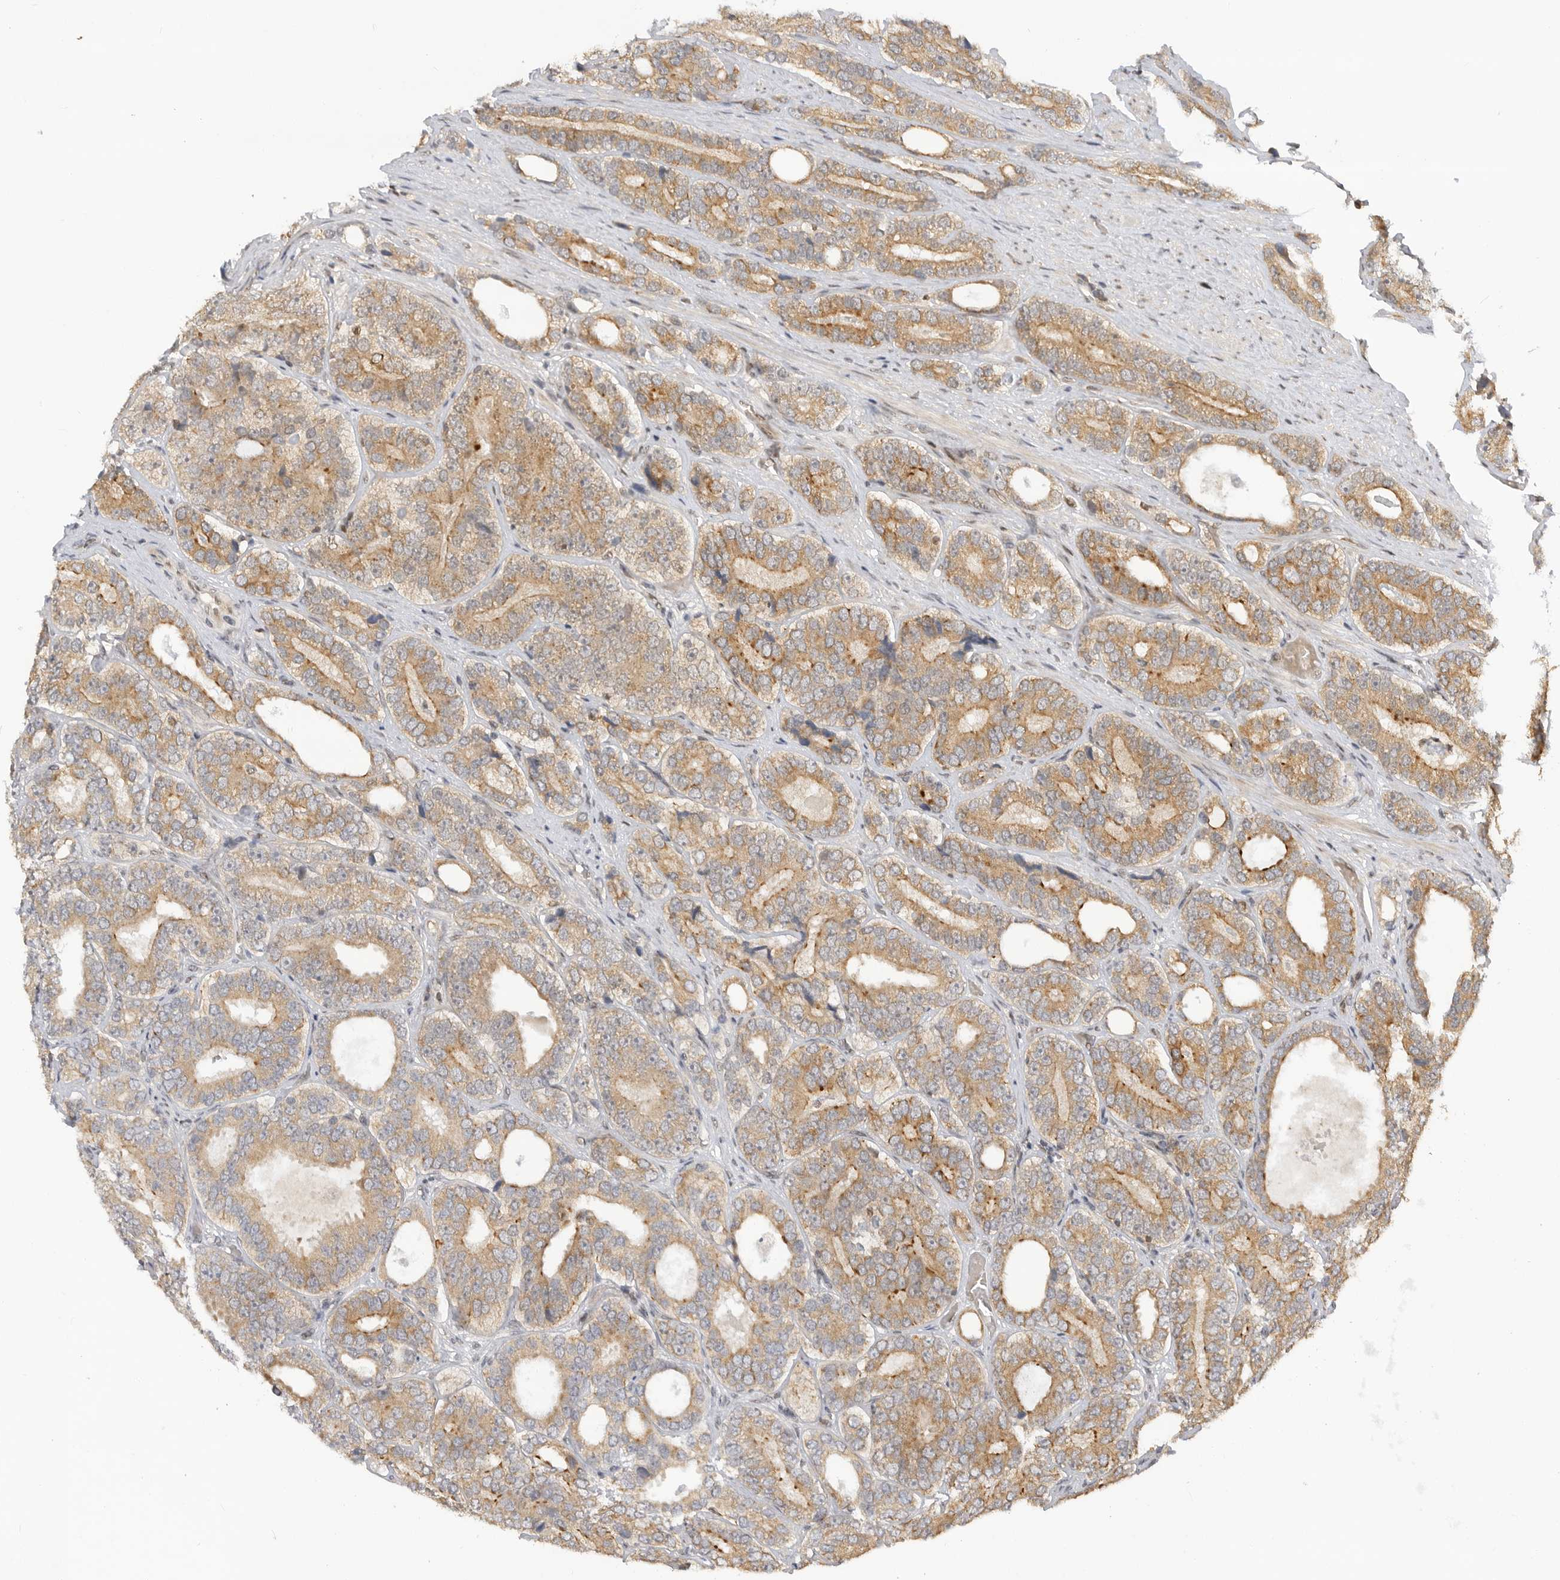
{"staining": {"intensity": "moderate", "quantity": ">75%", "location": "cytoplasmic/membranous"}, "tissue": "prostate cancer", "cell_type": "Tumor cells", "image_type": "cancer", "snomed": [{"axis": "morphology", "description": "Adenocarcinoma, High grade"}, {"axis": "topography", "description": "Prostate"}], "caption": "High-power microscopy captured an IHC image of high-grade adenocarcinoma (prostate), revealing moderate cytoplasmic/membranous staining in about >75% of tumor cells.", "gene": "ALKAL1", "patient": {"sex": "male", "age": 56}}